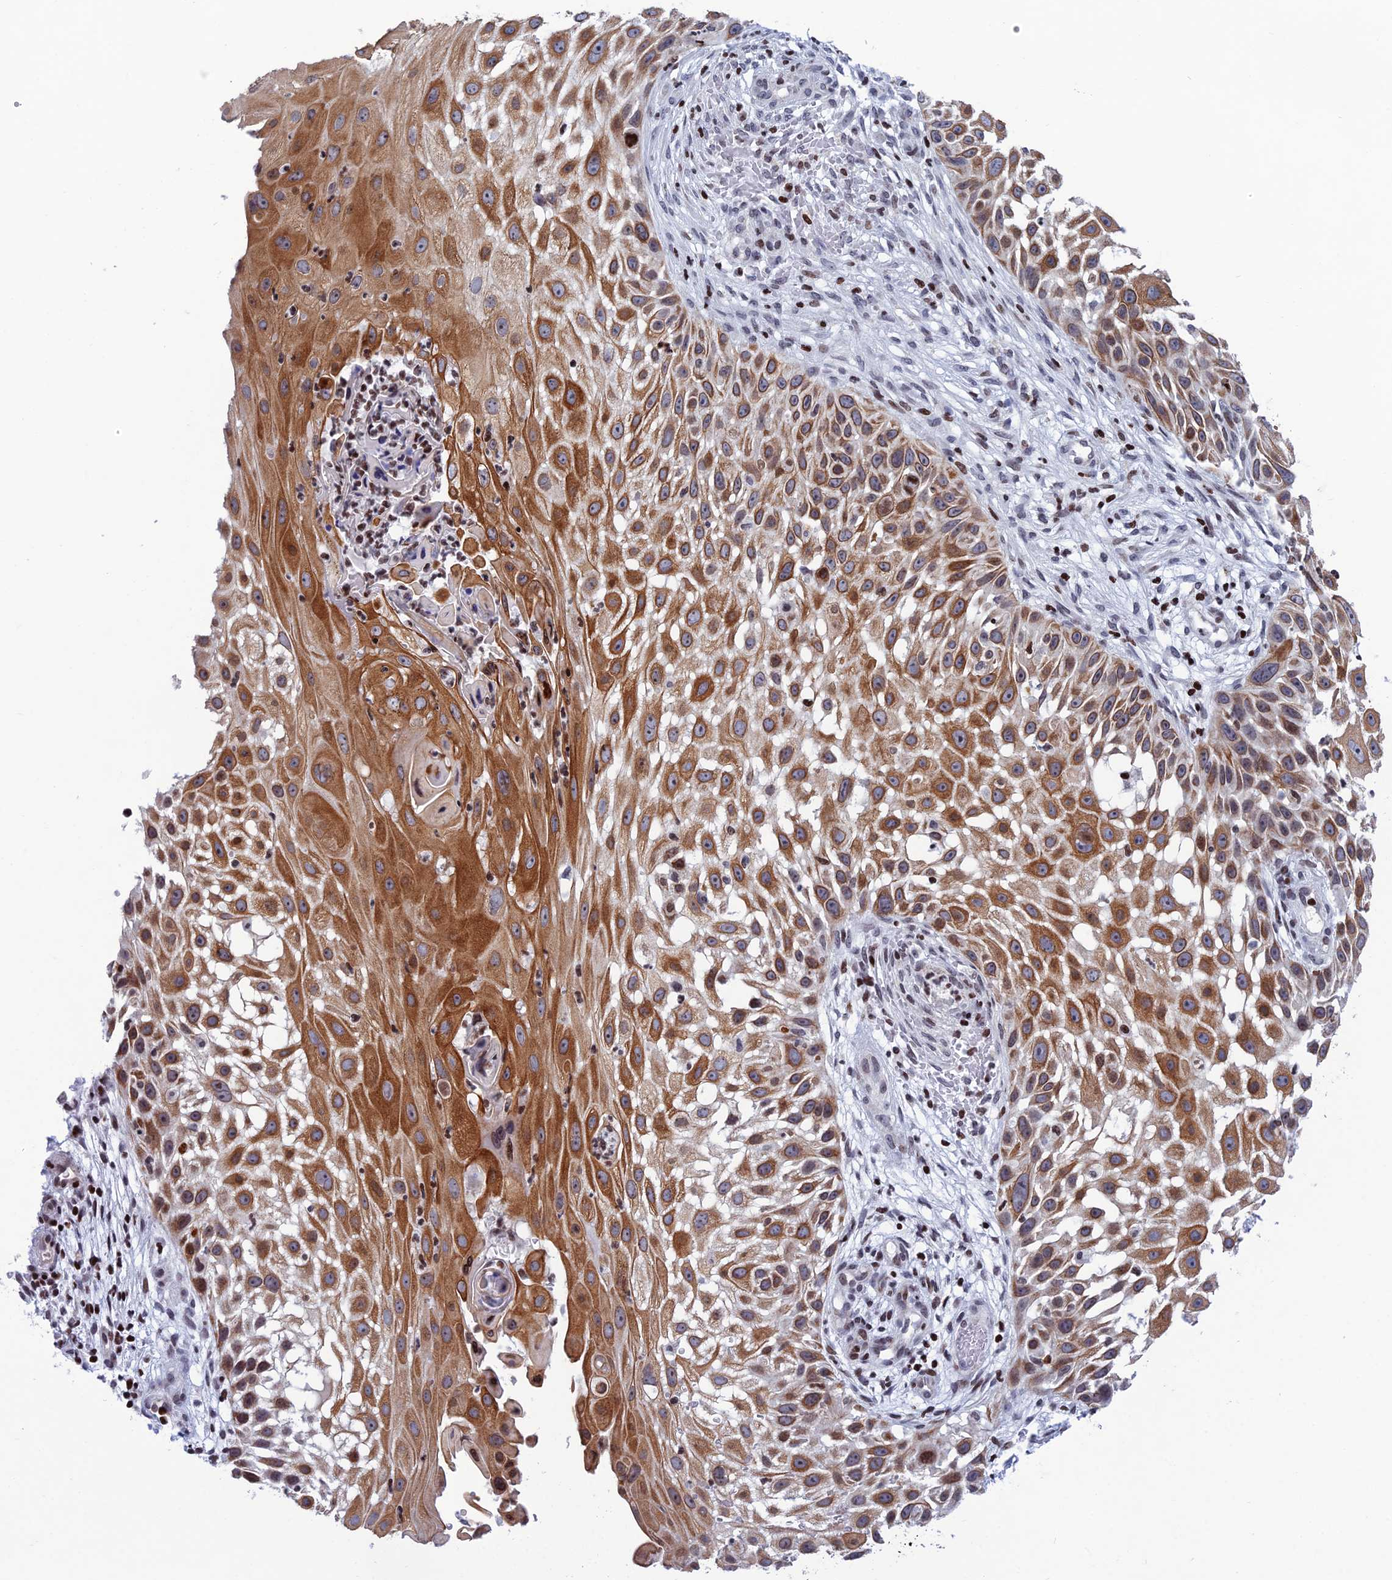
{"staining": {"intensity": "strong", "quantity": ">75%", "location": "cytoplasmic/membranous"}, "tissue": "skin cancer", "cell_type": "Tumor cells", "image_type": "cancer", "snomed": [{"axis": "morphology", "description": "Squamous cell carcinoma, NOS"}, {"axis": "topography", "description": "Skin"}], "caption": "Immunohistochemical staining of skin cancer (squamous cell carcinoma) reveals strong cytoplasmic/membranous protein expression in approximately >75% of tumor cells. Immunohistochemistry (ihc) stains the protein of interest in brown and the nuclei are stained blue.", "gene": "AFF3", "patient": {"sex": "female", "age": 44}}